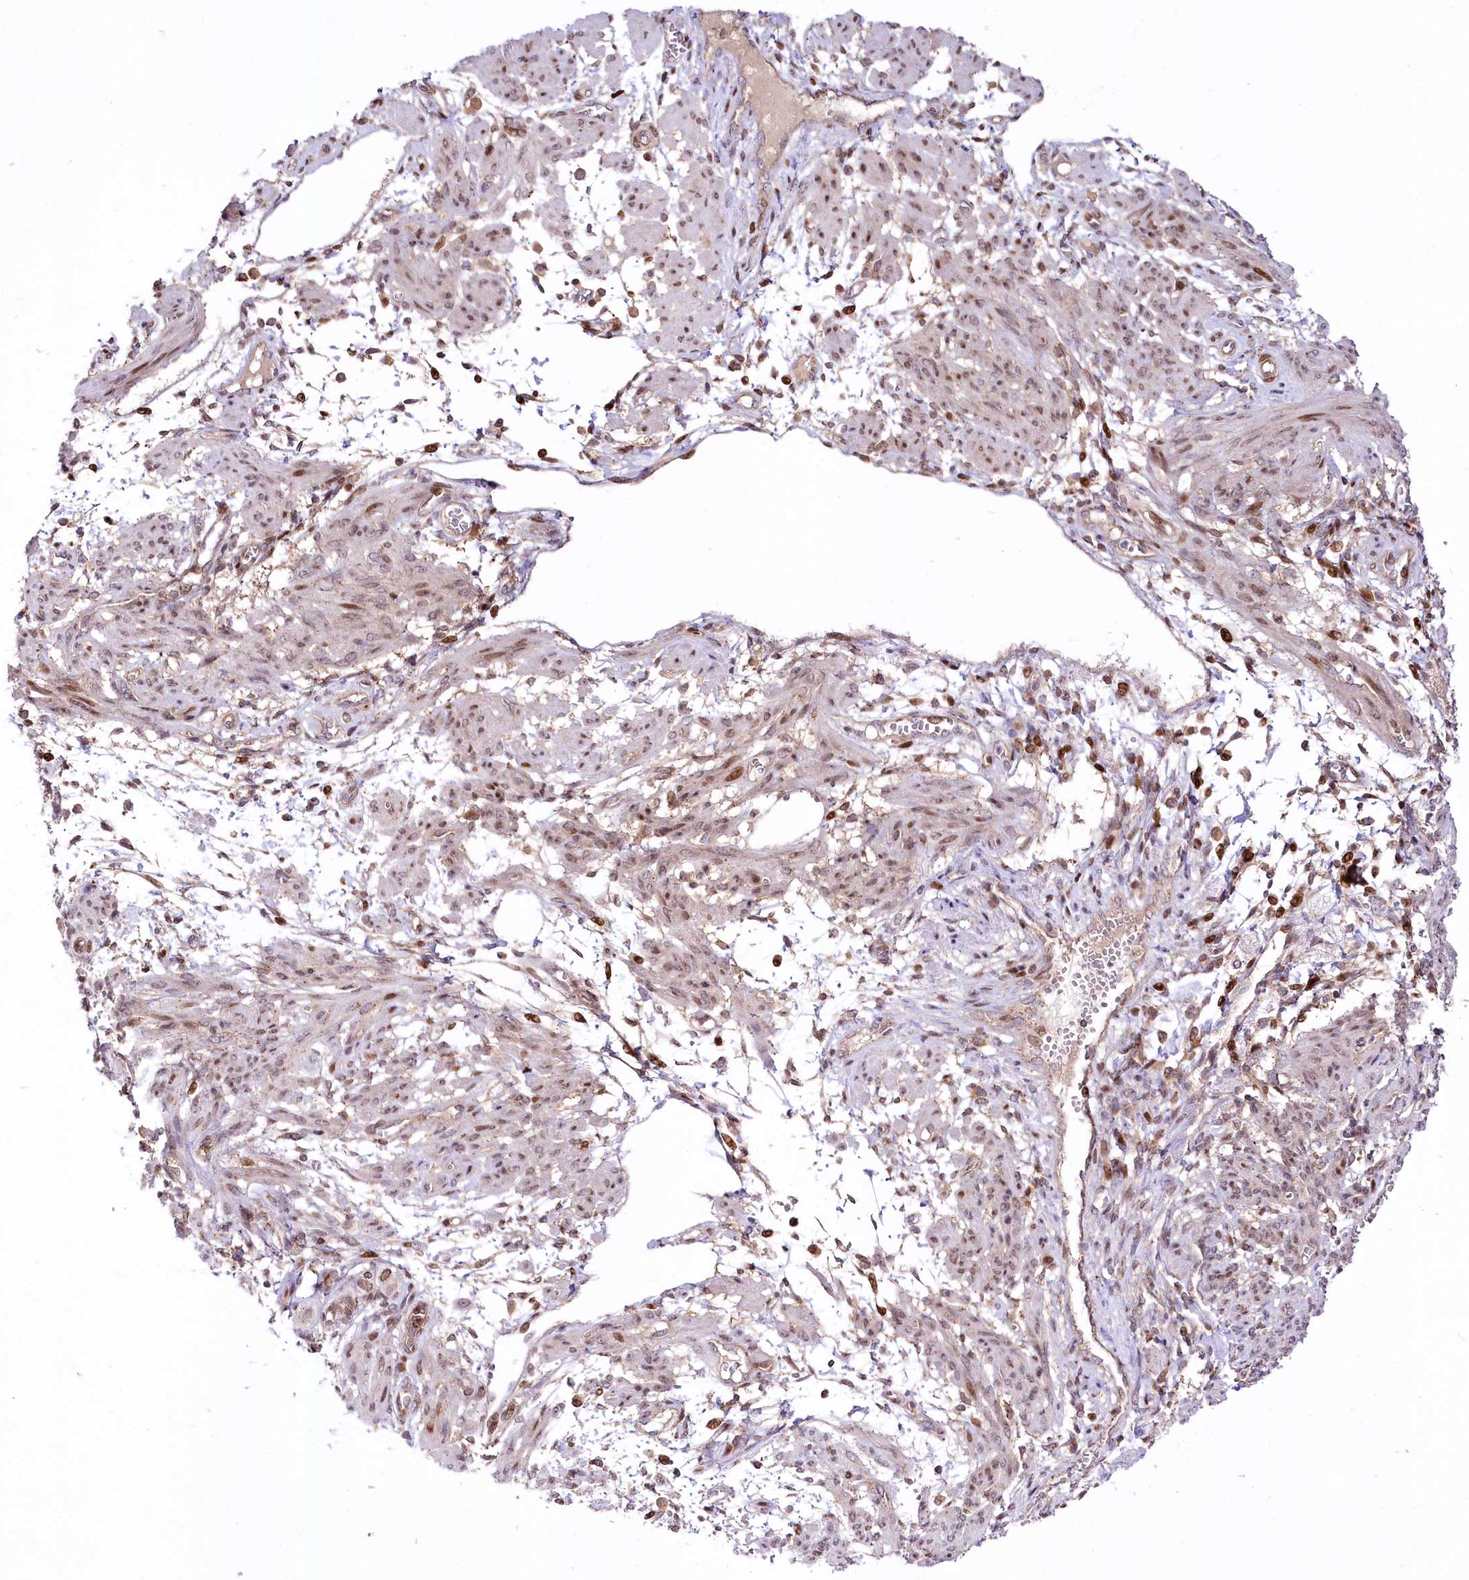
{"staining": {"intensity": "moderate", "quantity": ">75%", "location": "nuclear"}, "tissue": "smooth muscle", "cell_type": "Smooth muscle cells", "image_type": "normal", "snomed": [{"axis": "morphology", "description": "Normal tissue, NOS"}, {"axis": "topography", "description": "Smooth muscle"}], "caption": "Immunohistochemical staining of benign human smooth muscle reveals >75% levels of moderate nuclear protein staining in about >75% of smooth muscle cells.", "gene": "ZFYVE27", "patient": {"sex": "female", "age": 39}}